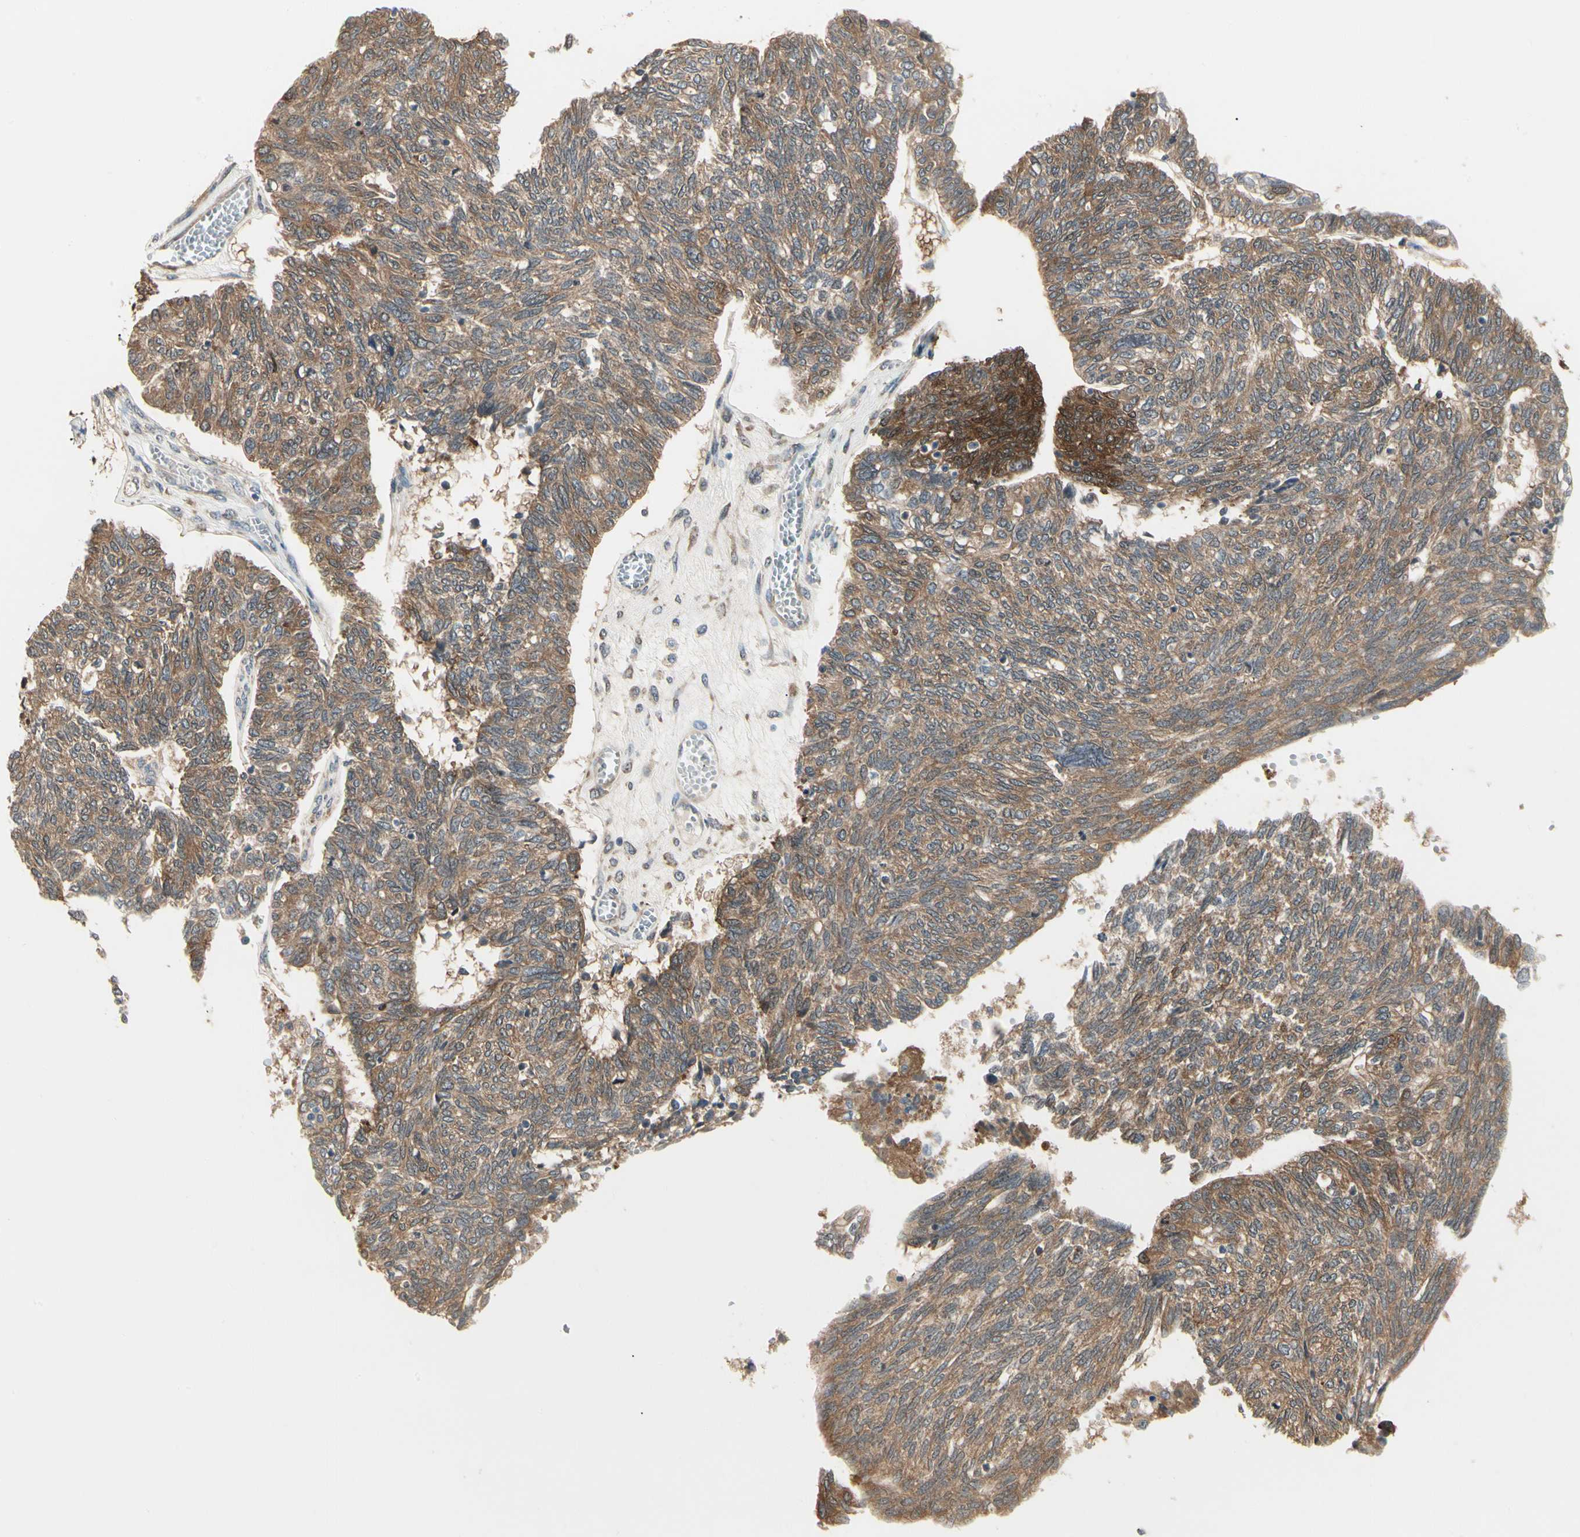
{"staining": {"intensity": "moderate", "quantity": ">75%", "location": "cytoplasmic/membranous"}, "tissue": "ovarian cancer", "cell_type": "Tumor cells", "image_type": "cancer", "snomed": [{"axis": "morphology", "description": "Cystadenocarcinoma, serous, NOS"}, {"axis": "topography", "description": "Ovary"}], "caption": "Immunohistochemical staining of ovarian cancer demonstrates moderate cytoplasmic/membranous protein staining in about >75% of tumor cells.", "gene": "NME1-NME2", "patient": {"sex": "female", "age": 79}}